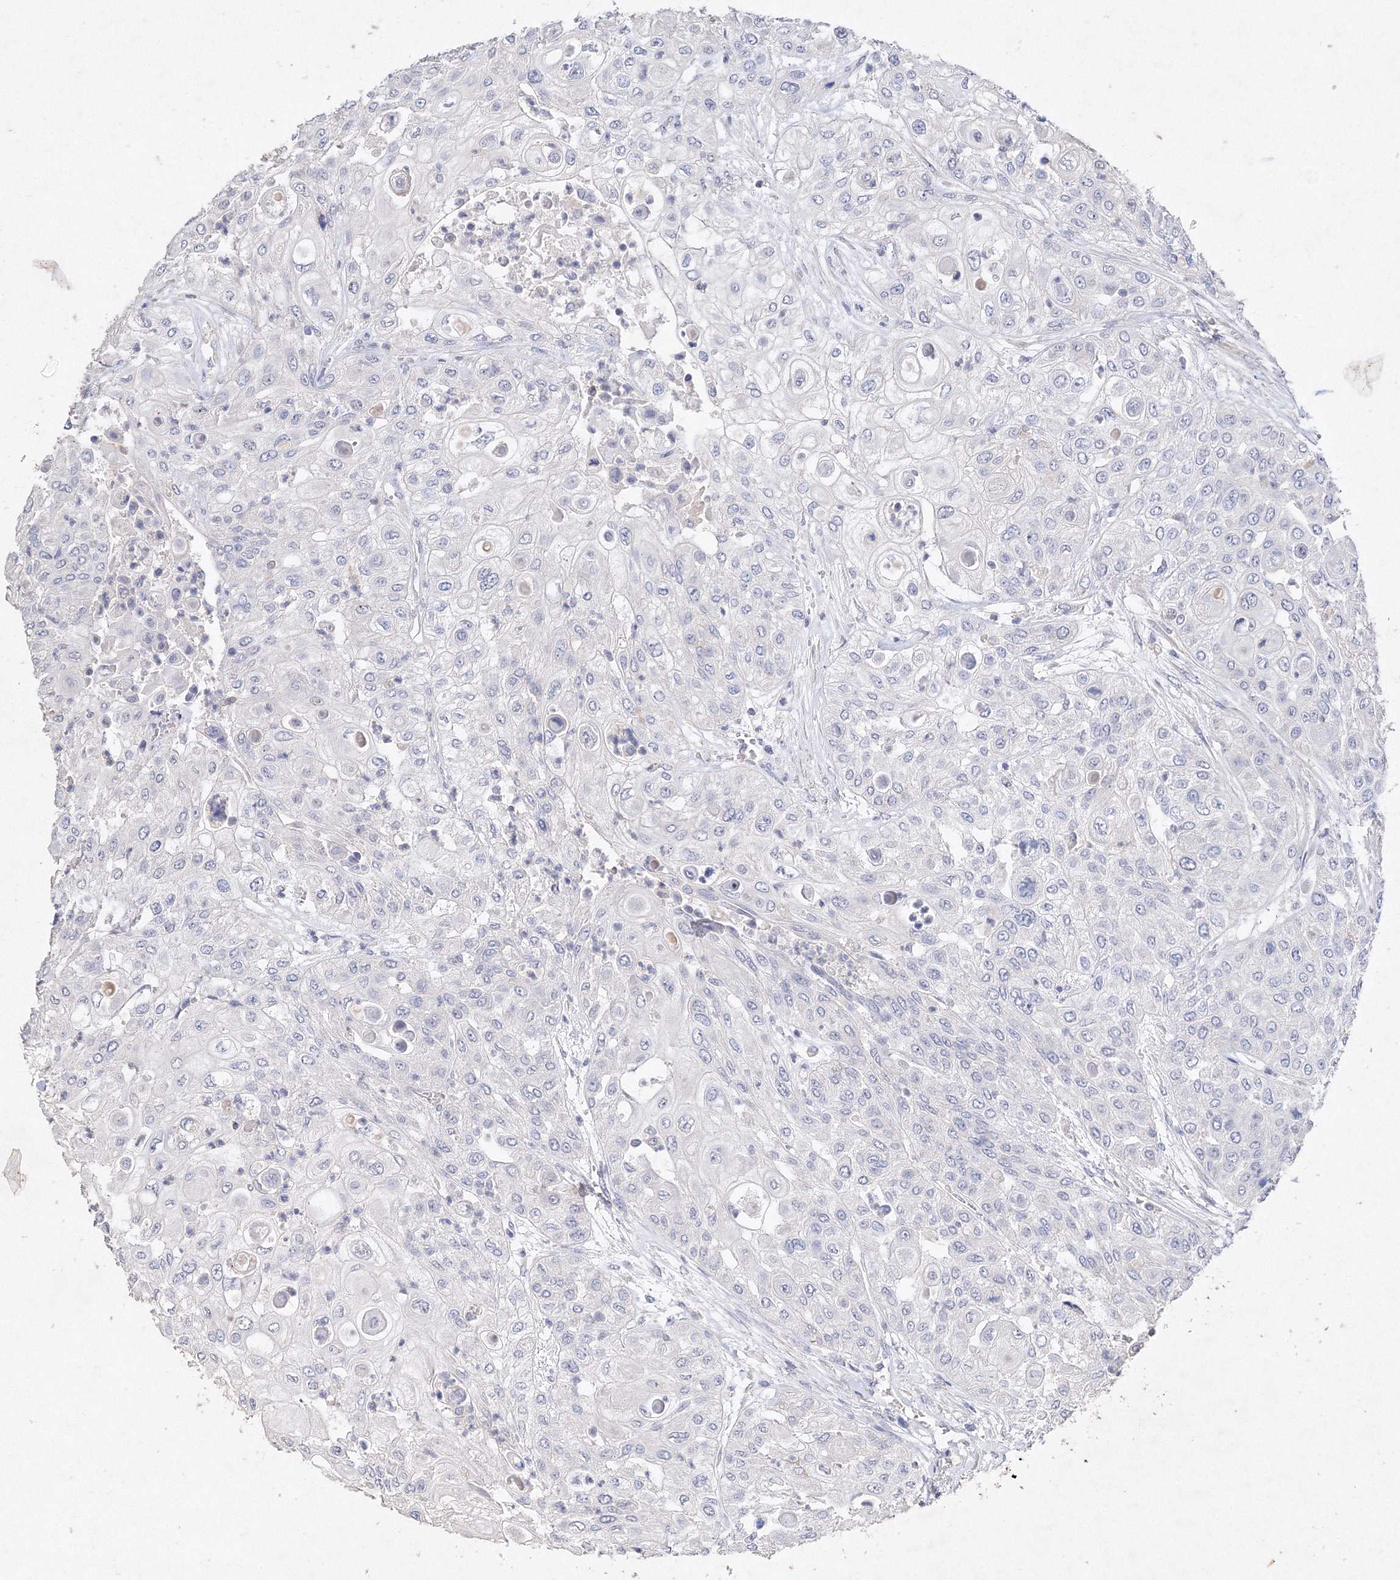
{"staining": {"intensity": "negative", "quantity": "none", "location": "none"}, "tissue": "urothelial cancer", "cell_type": "Tumor cells", "image_type": "cancer", "snomed": [{"axis": "morphology", "description": "Urothelial carcinoma, High grade"}, {"axis": "topography", "description": "Urinary bladder"}], "caption": "High power microscopy photomicrograph of an IHC micrograph of high-grade urothelial carcinoma, revealing no significant staining in tumor cells. (Brightfield microscopy of DAB (3,3'-diaminobenzidine) immunohistochemistry at high magnification).", "gene": "GLS", "patient": {"sex": "female", "age": 79}}